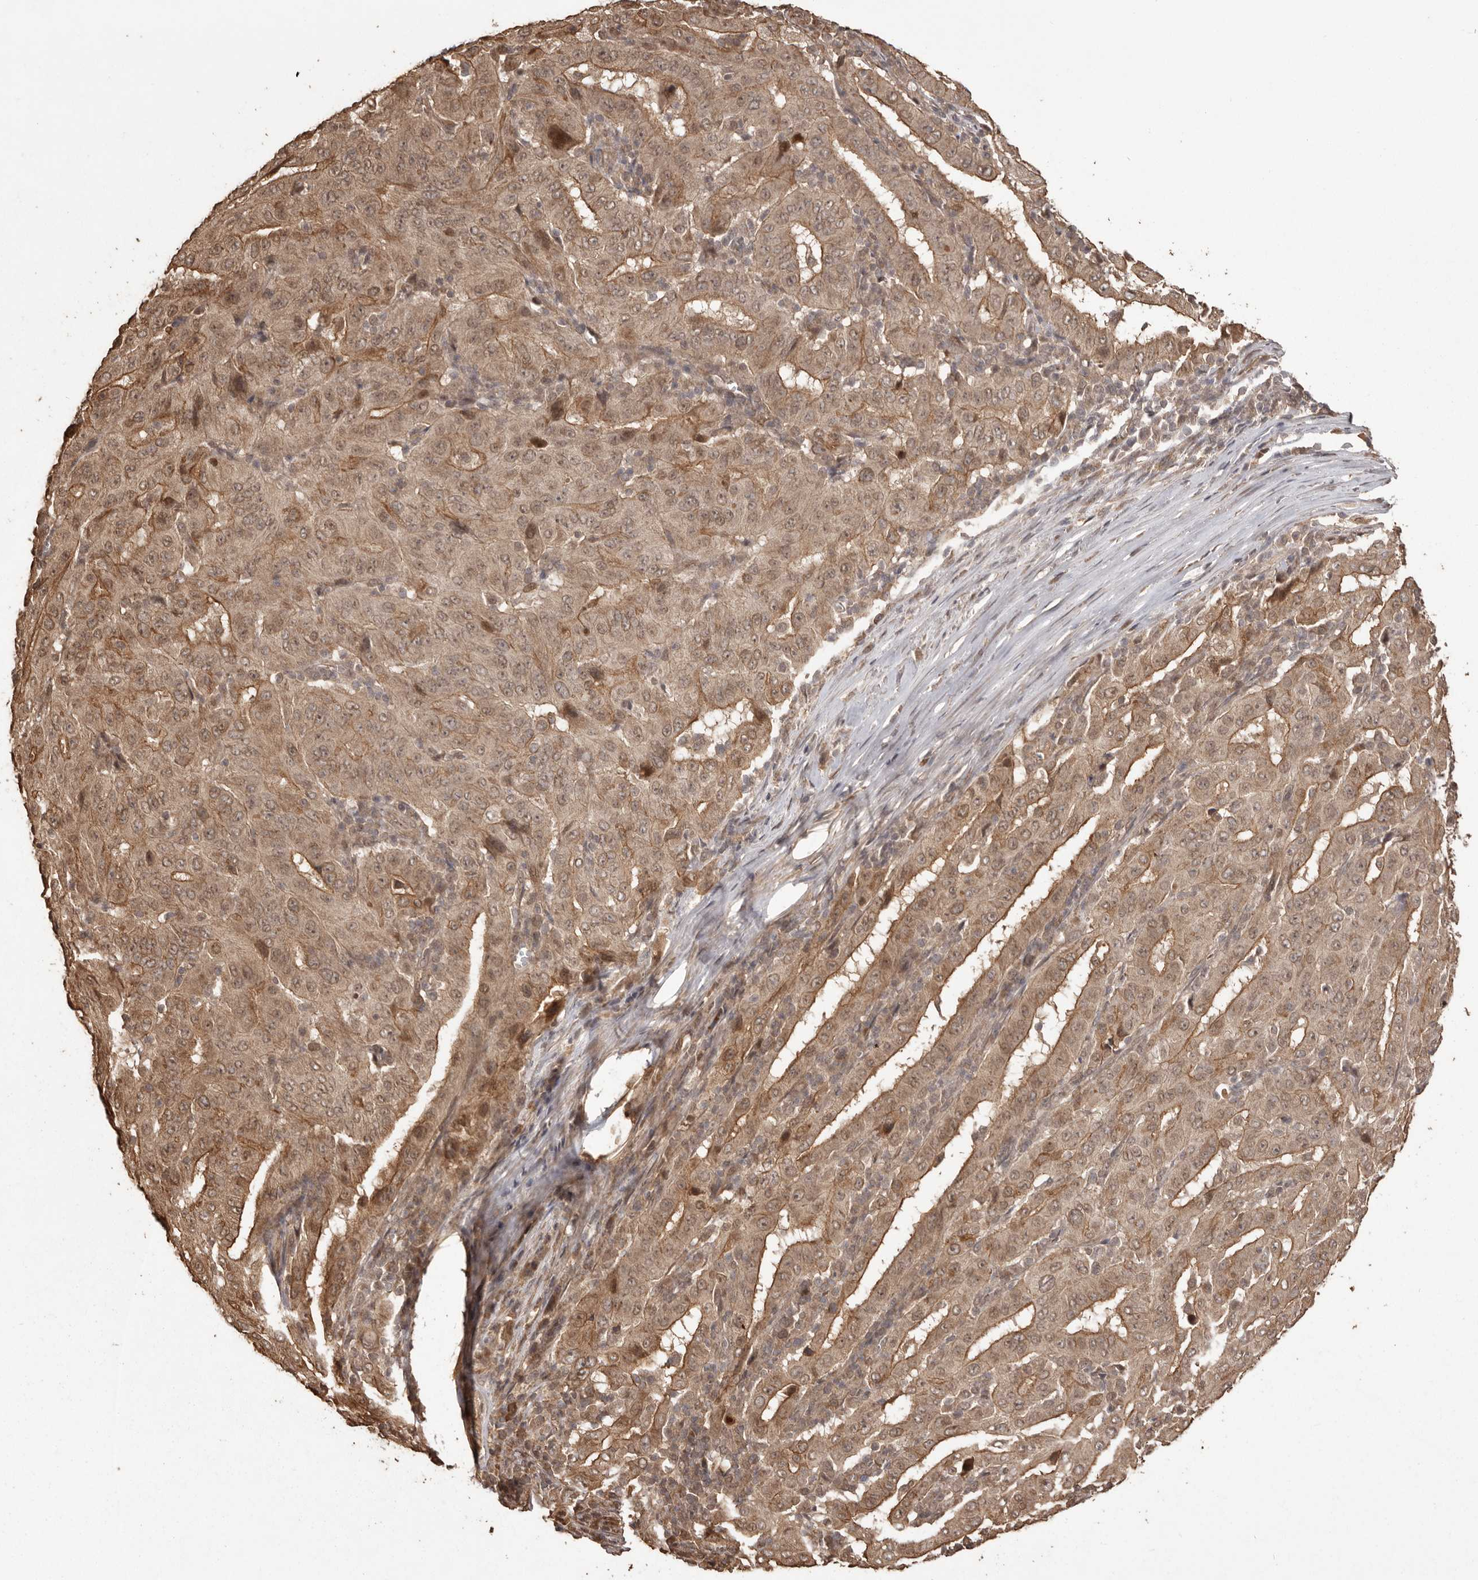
{"staining": {"intensity": "moderate", "quantity": "25%-75%", "location": "cytoplasmic/membranous"}, "tissue": "pancreatic cancer", "cell_type": "Tumor cells", "image_type": "cancer", "snomed": [{"axis": "morphology", "description": "Adenocarcinoma, NOS"}, {"axis": "topography", "description": "Pancreas"}], "caption": "Immunohistochemistry (DAB (3,3'-diaminobenzidine)) staining of pancreatic cancer reveals moderate cytoplasmic/membranous protein expression in approximately 25%-75% of tumor cells.", "gene": "NUP43", "patient": {"sex": "male", "age": 63}}